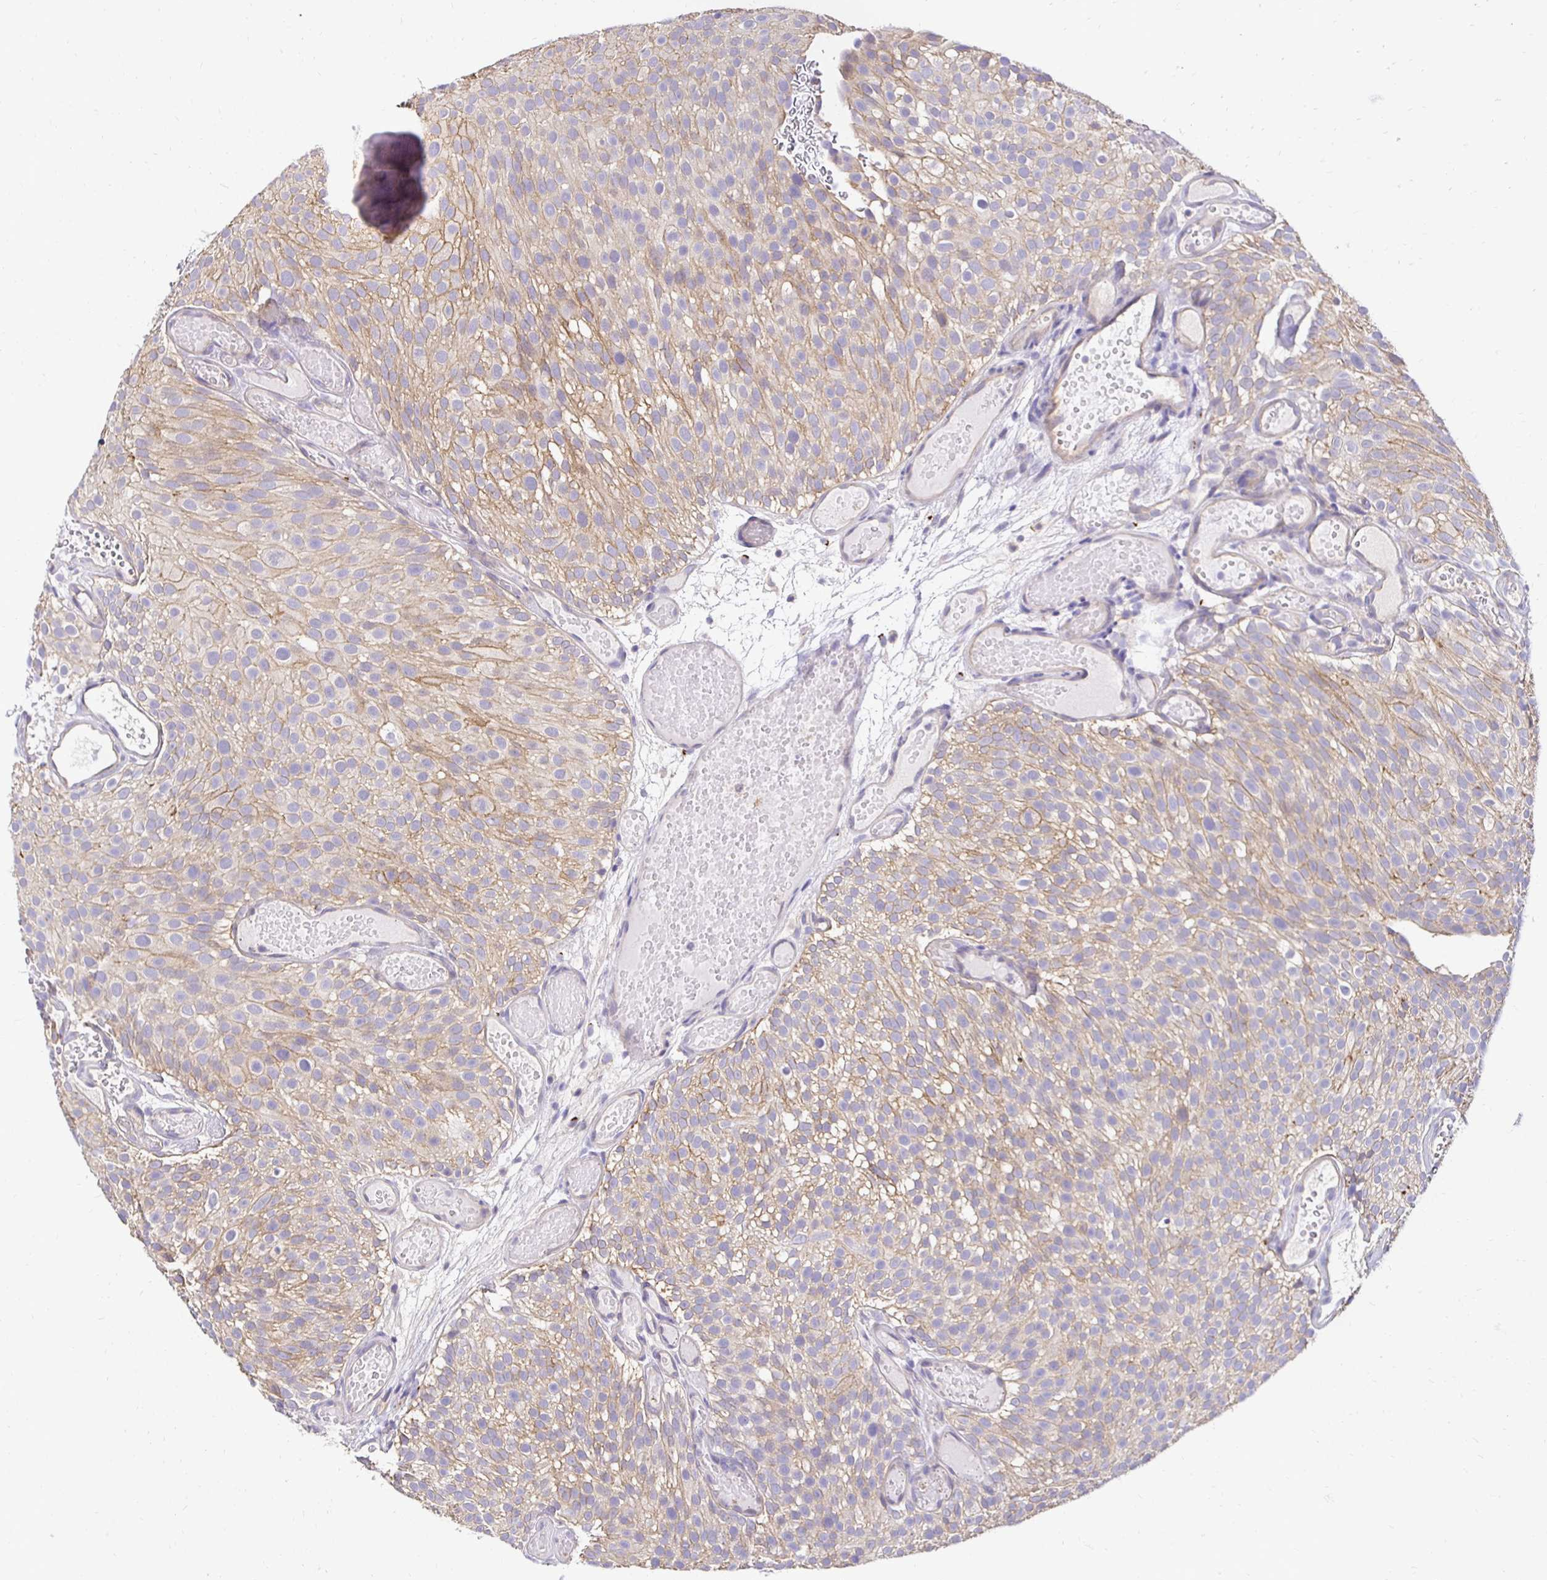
{"staining": {"intensity": "moderate", "quantity": "25%-75%", "location": "cytoplasmic/membranous"}, "tissue": "urothelial cancer", "cell_type": "Tumor cells", "image_type": "cancer", "snomed": [{"axis": "morphology", "description": "Urothelial carcinoma, Low grade"}, {"axis": "topography", "description": "Urinary bladder"}], "caption": "Approximately 25%-75% of tumor cells in human low-grade urothelial carcinoma reveal moderate cytoplasmic/membranous protein expression as visualized by brown immunohistochemical staining.", "gene": "SLC9A1", "patient": {"sex": "male", "age": 78}}